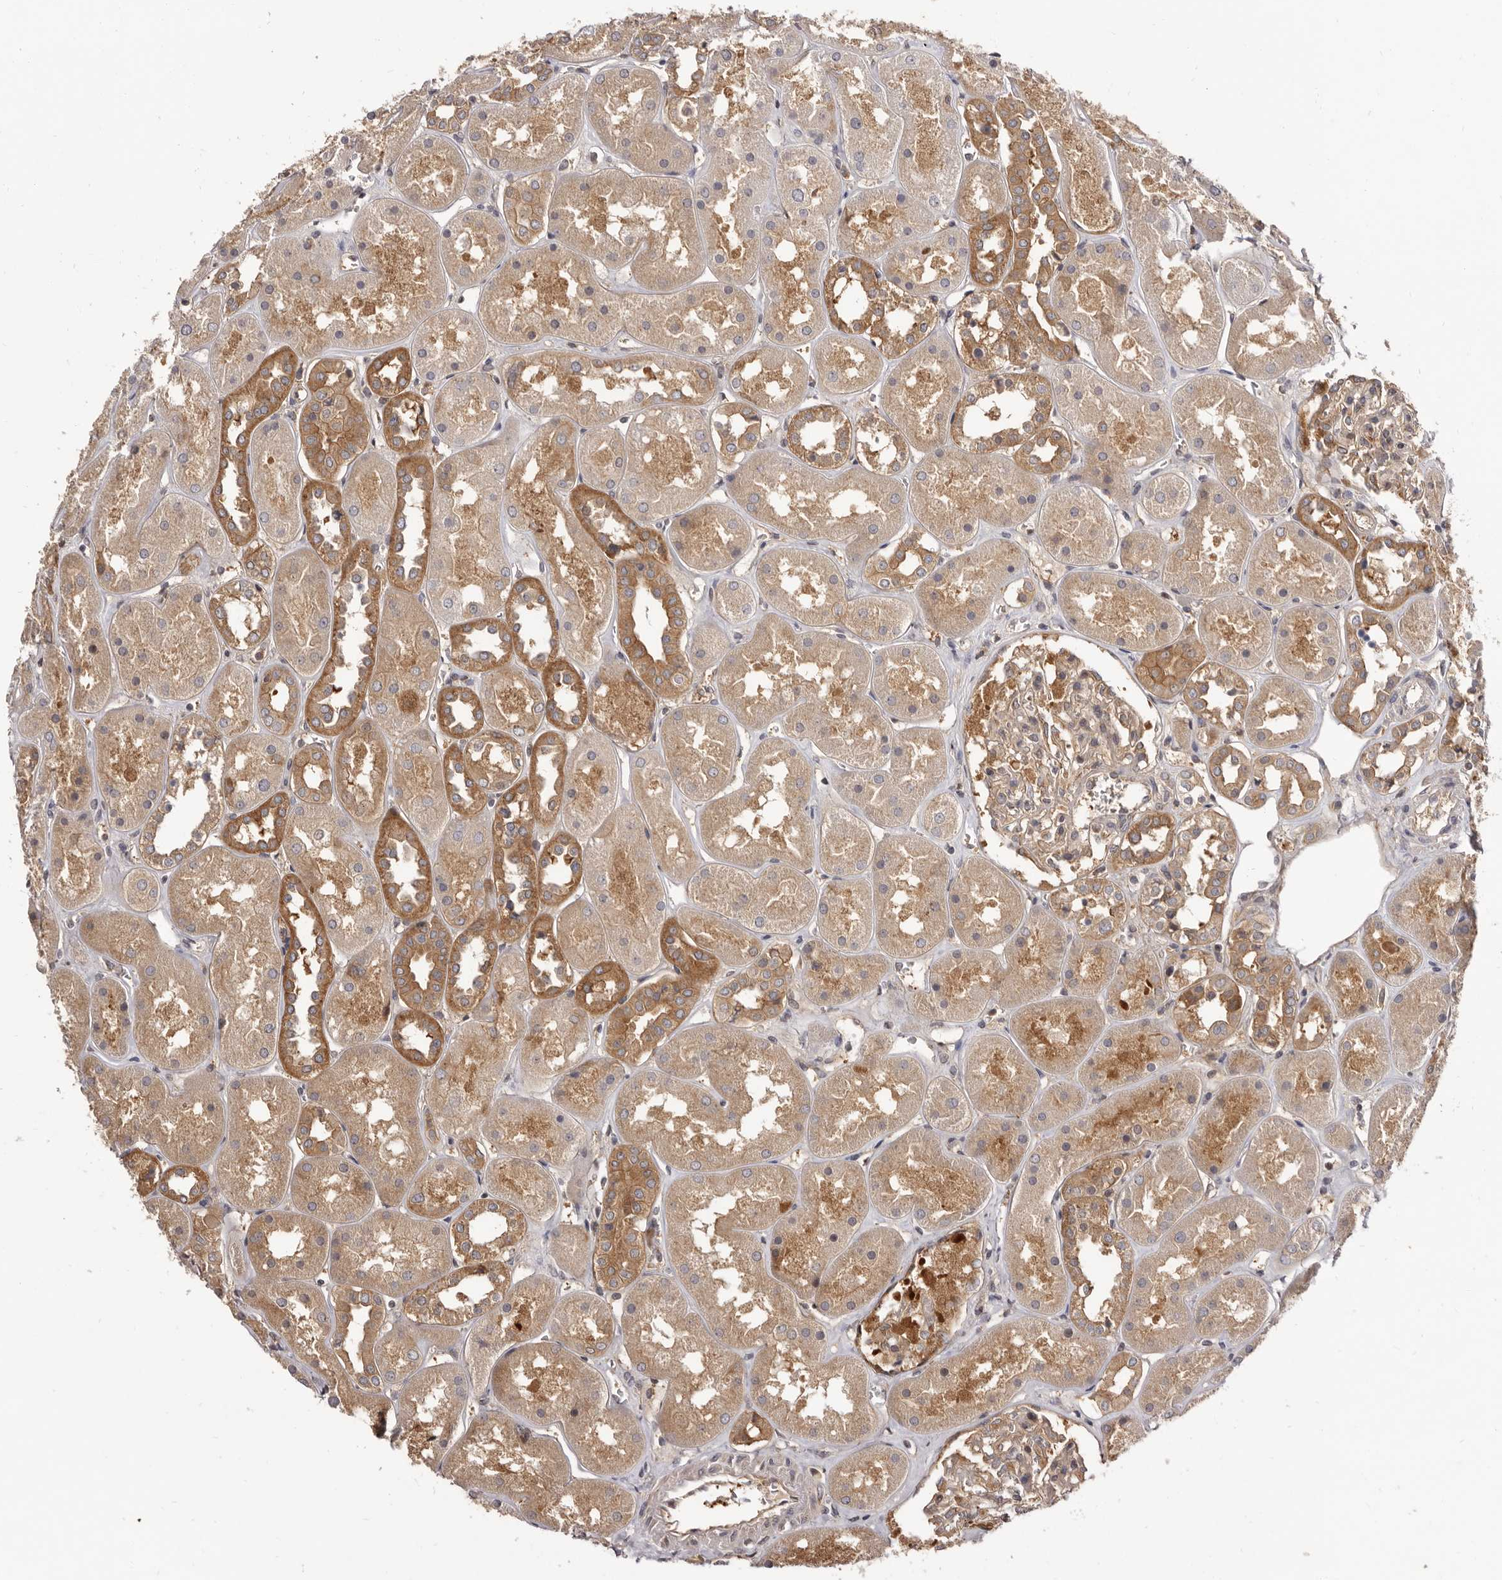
{"staining": {"intensity": "moderate", "quantity": "25%-75%", "location": "cytoplasmic/membranous"}, "tissue": "kidney", "cell_type": "Cells in glomeruli", "image_type": "normal", "snomed": [{"axis": "morphology", "description": "Normal tissue, NOS"}, {"axis": "topography", "description": "Kidney"}], "caption": "High-magnification brightfield microscopy of normal kidney stained with DAB (3,3'-diaminobenzidine) (brown) and counterstained with hematoxylin (blue). cells in glomeruli exhibit moderate cytoplasmic/membranous expression is seen in about25%-75% of cells.", "gene": "ADAMTS20", "patient": {"sex": "male", "age": 70}}